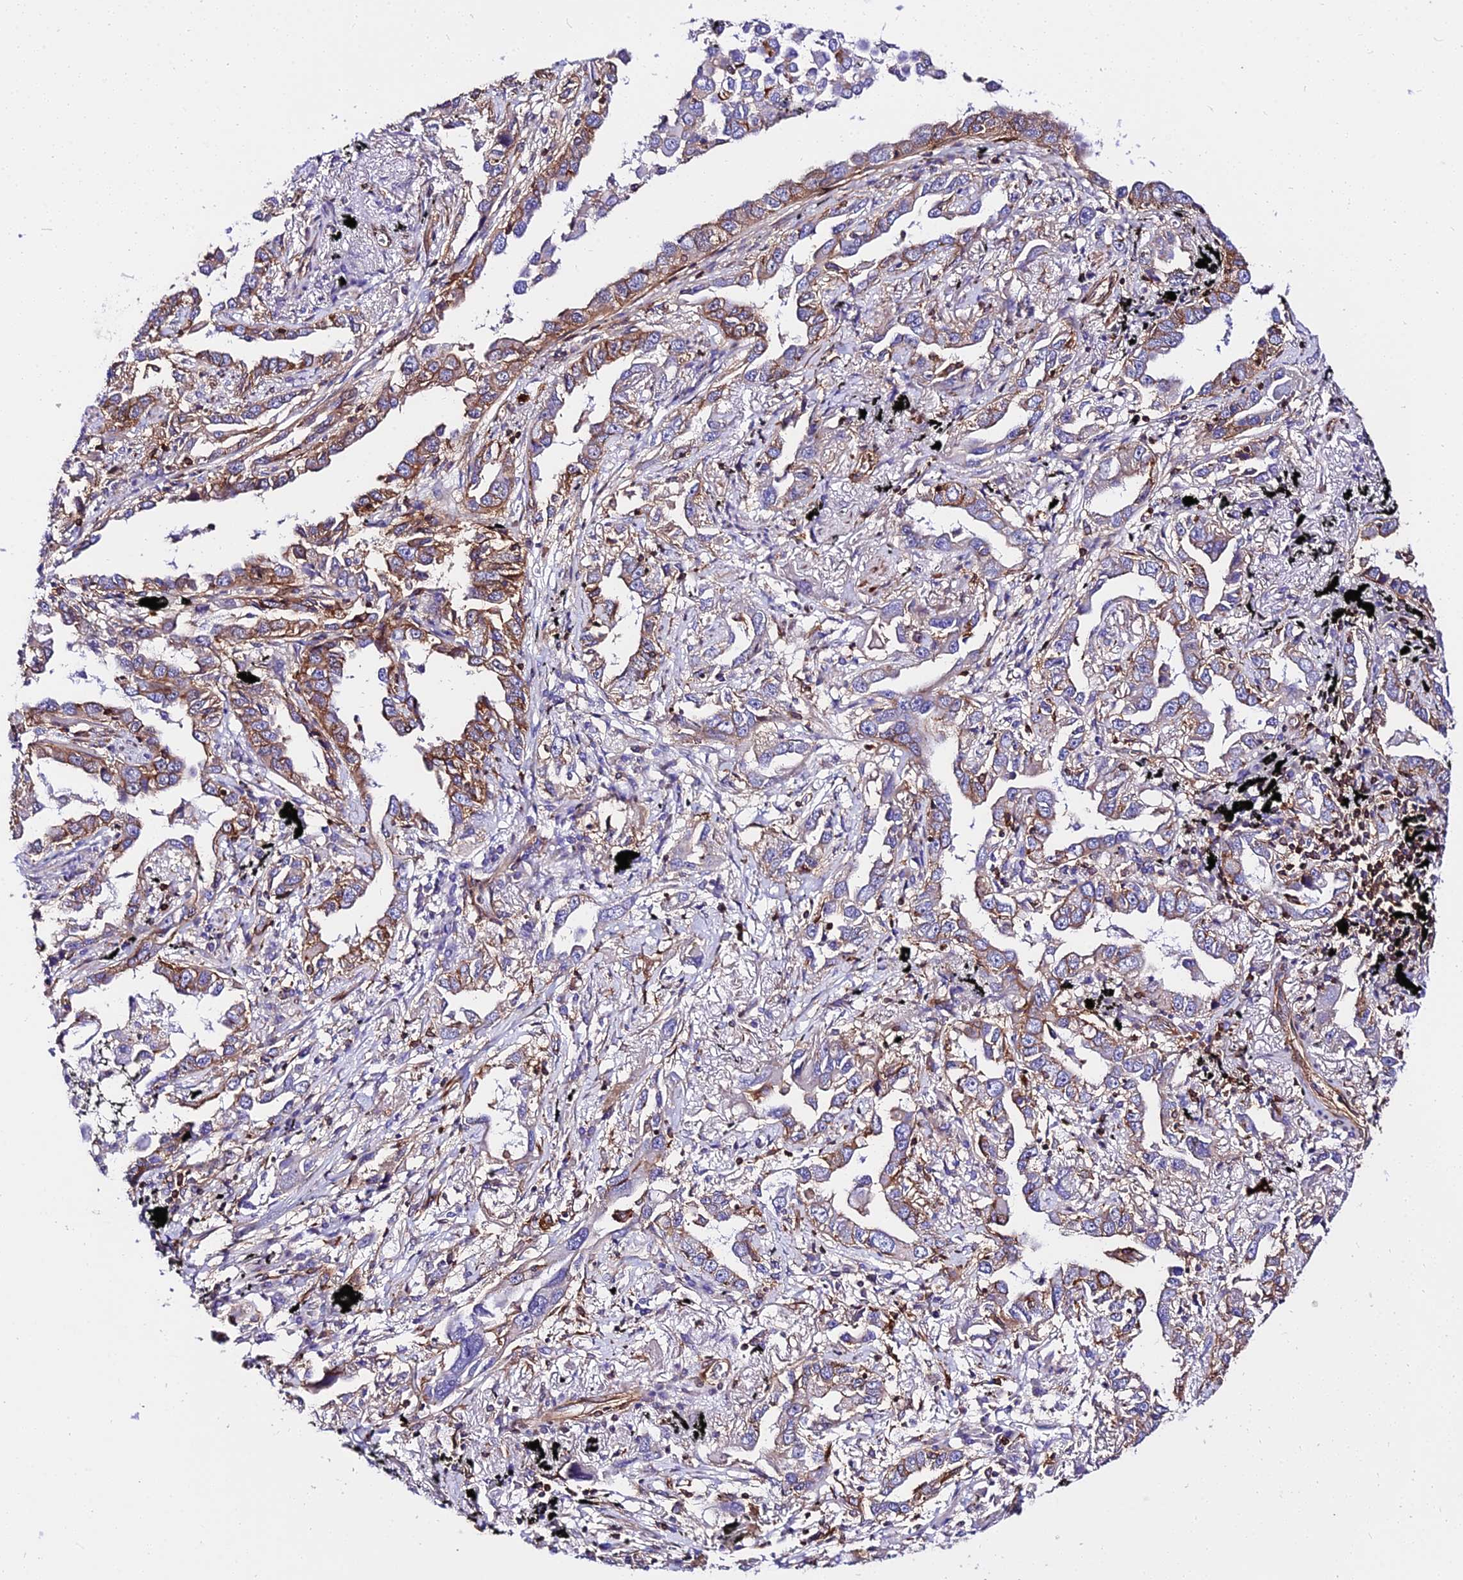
{"staining": {"intensity": "moderate", "quantity": "25%-75%", "location": "cytoplasmic/membranous"}, "tissue": "lung cancer", "cell_type": "Tumor cells", "image_type": "cancer", "snomed": [{"axis": "morphology", "description": "Adenocarcinoma, NOS"}, {"axis": "topography", "description": "Lung"}], "caption": "Human adenocarcinoma (lung) stained with a brown dye displays moderate cytoplasmic/membranous positive staining in approximately 25%-75% of tumor cells.", "gene": "CSRP1", "patient": {"sex": "male", "age": 67}}